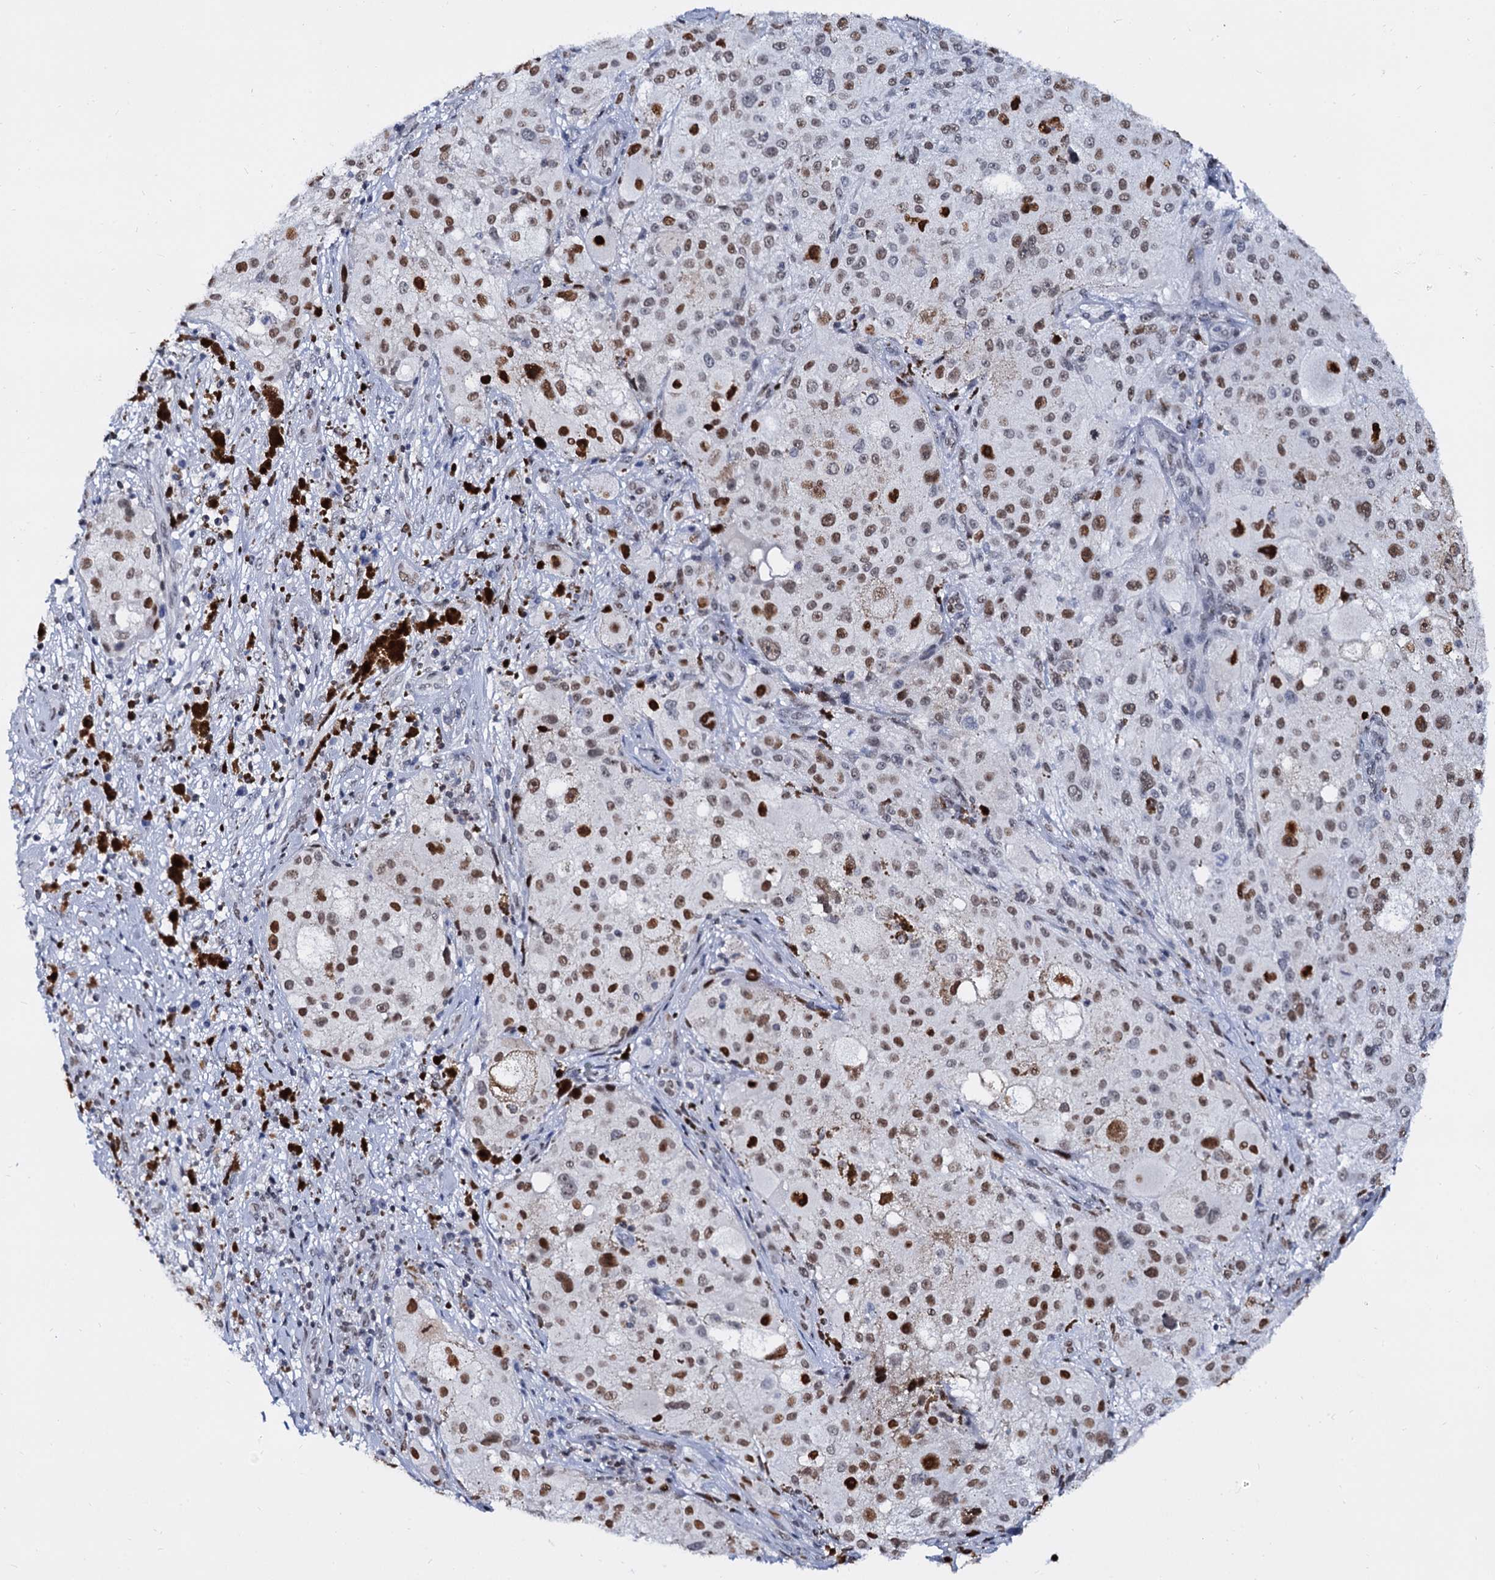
{"staining": {"intensity": "moderate", "quantity": ">75%", "location": "nuclear"}, "tissue": "melanoma", "cell_type": "Tumor cells", "image_type": "cancer", "snomed": [{"axis": "morphology", "description": "Necrosis, NOS"}, {"axis": "morphology", "description": "Malignant melanoma, NOS"}, {"axis": "topography", "description": "Skin"}], "caption": "Immunohistochemical staining of human malignant melanoma exhibits medium levels of moderate nuclear staining in about >75% of tumor cells.", "gene": "CMAS", "patient": {"sex": "female", "age": 87}}